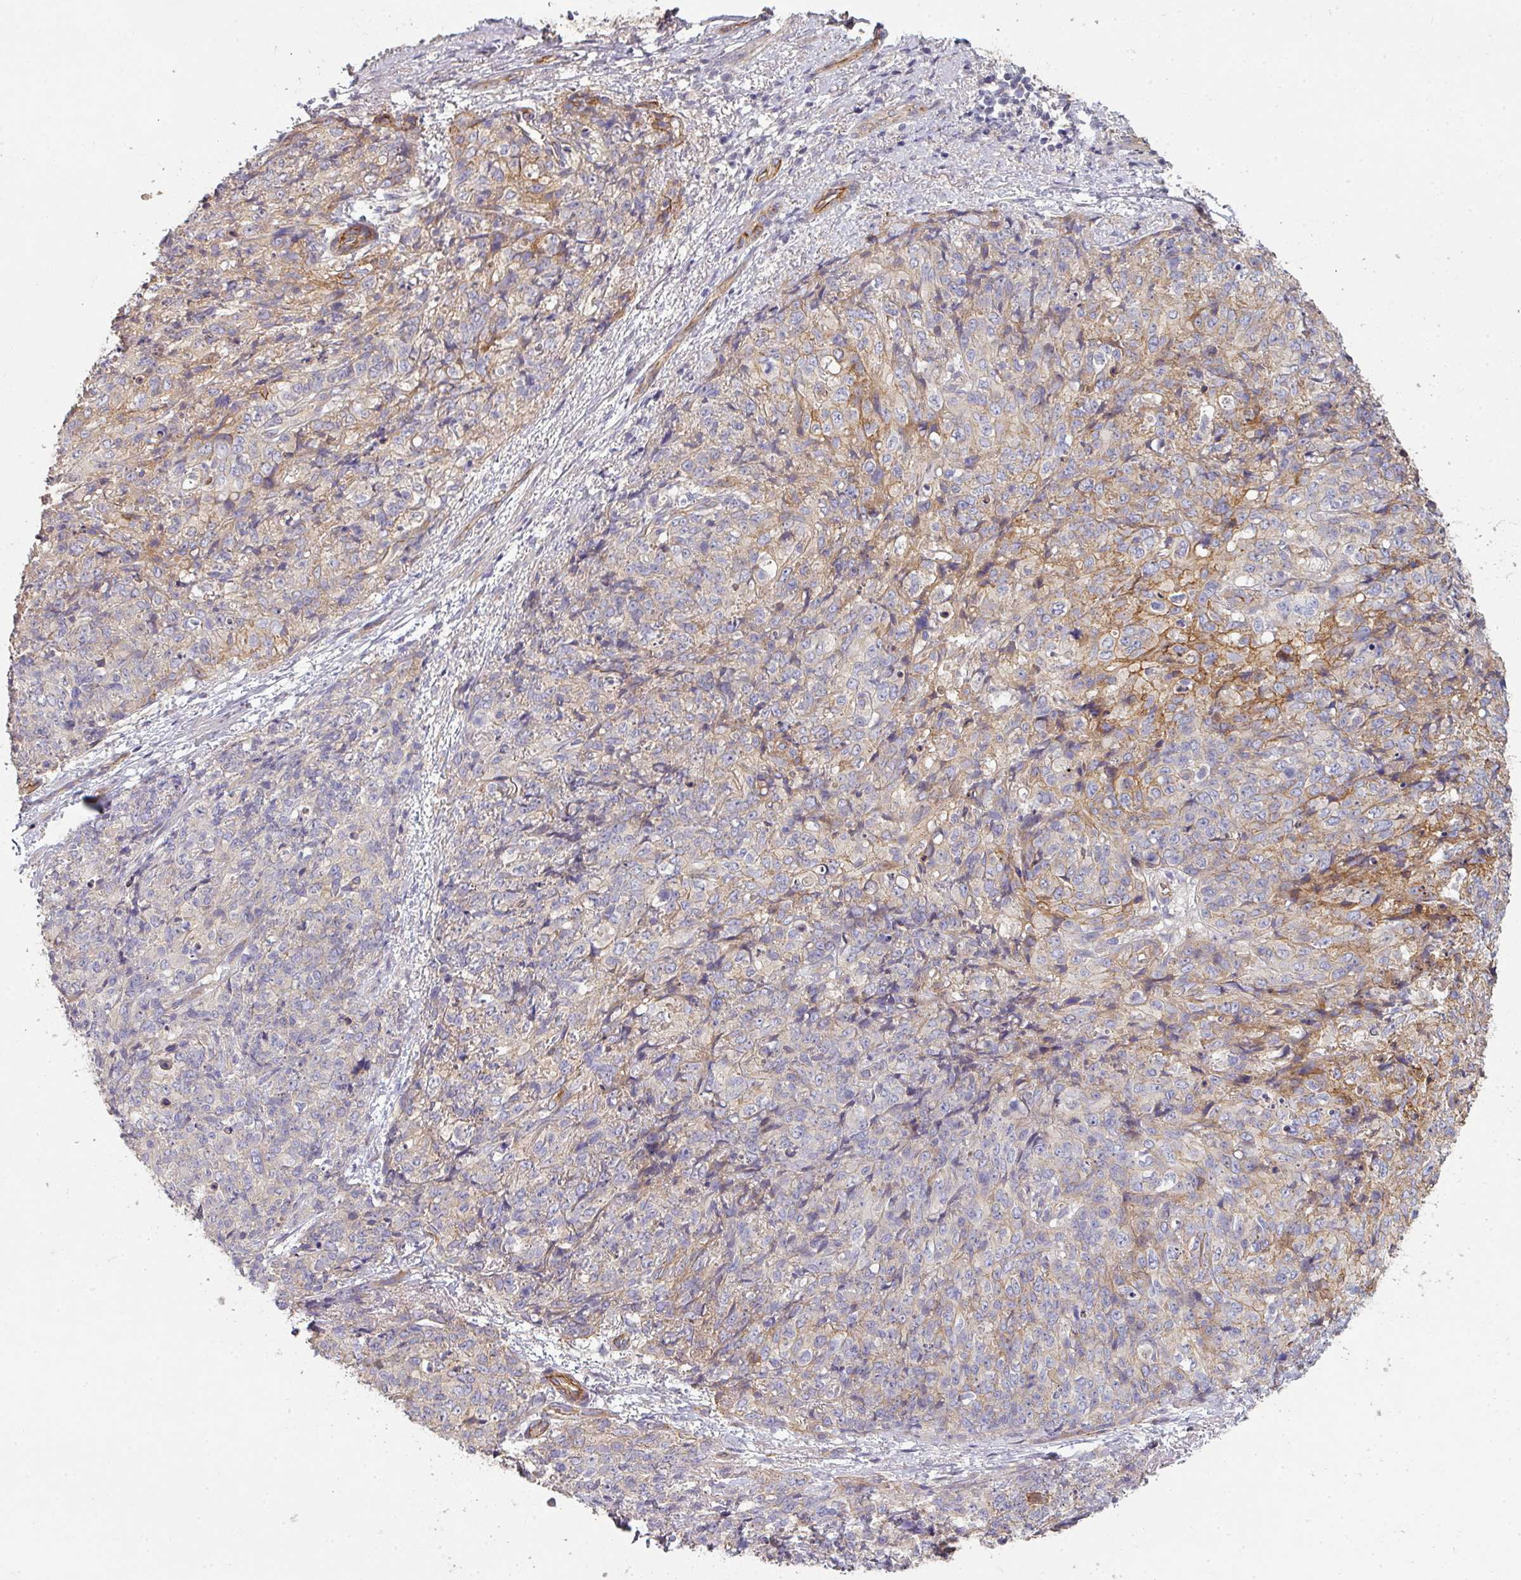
{"staining": {"intensity": "moderate", "quantity": "<25%", "location": "cytoplasmic/membranous"}, "tissue": "skin cancer", "cell_type": "Tumor cells", "image_type": "cancer", "snomed": [{"axis": "morphology", "description": "Squamous cell carcinoma, NOS"}, {"axis": "topography", "description": "Skin"}, {"axis": "topography", "description": "Vulva"}], "caption": "A photomicrograph of skin cancer stained for a protein demonstrates moderate cytoplasmic/membranous brown staining in tumor cells.", "gene": "PCDH1", "patient": {"sex": "female", "age": 85}}